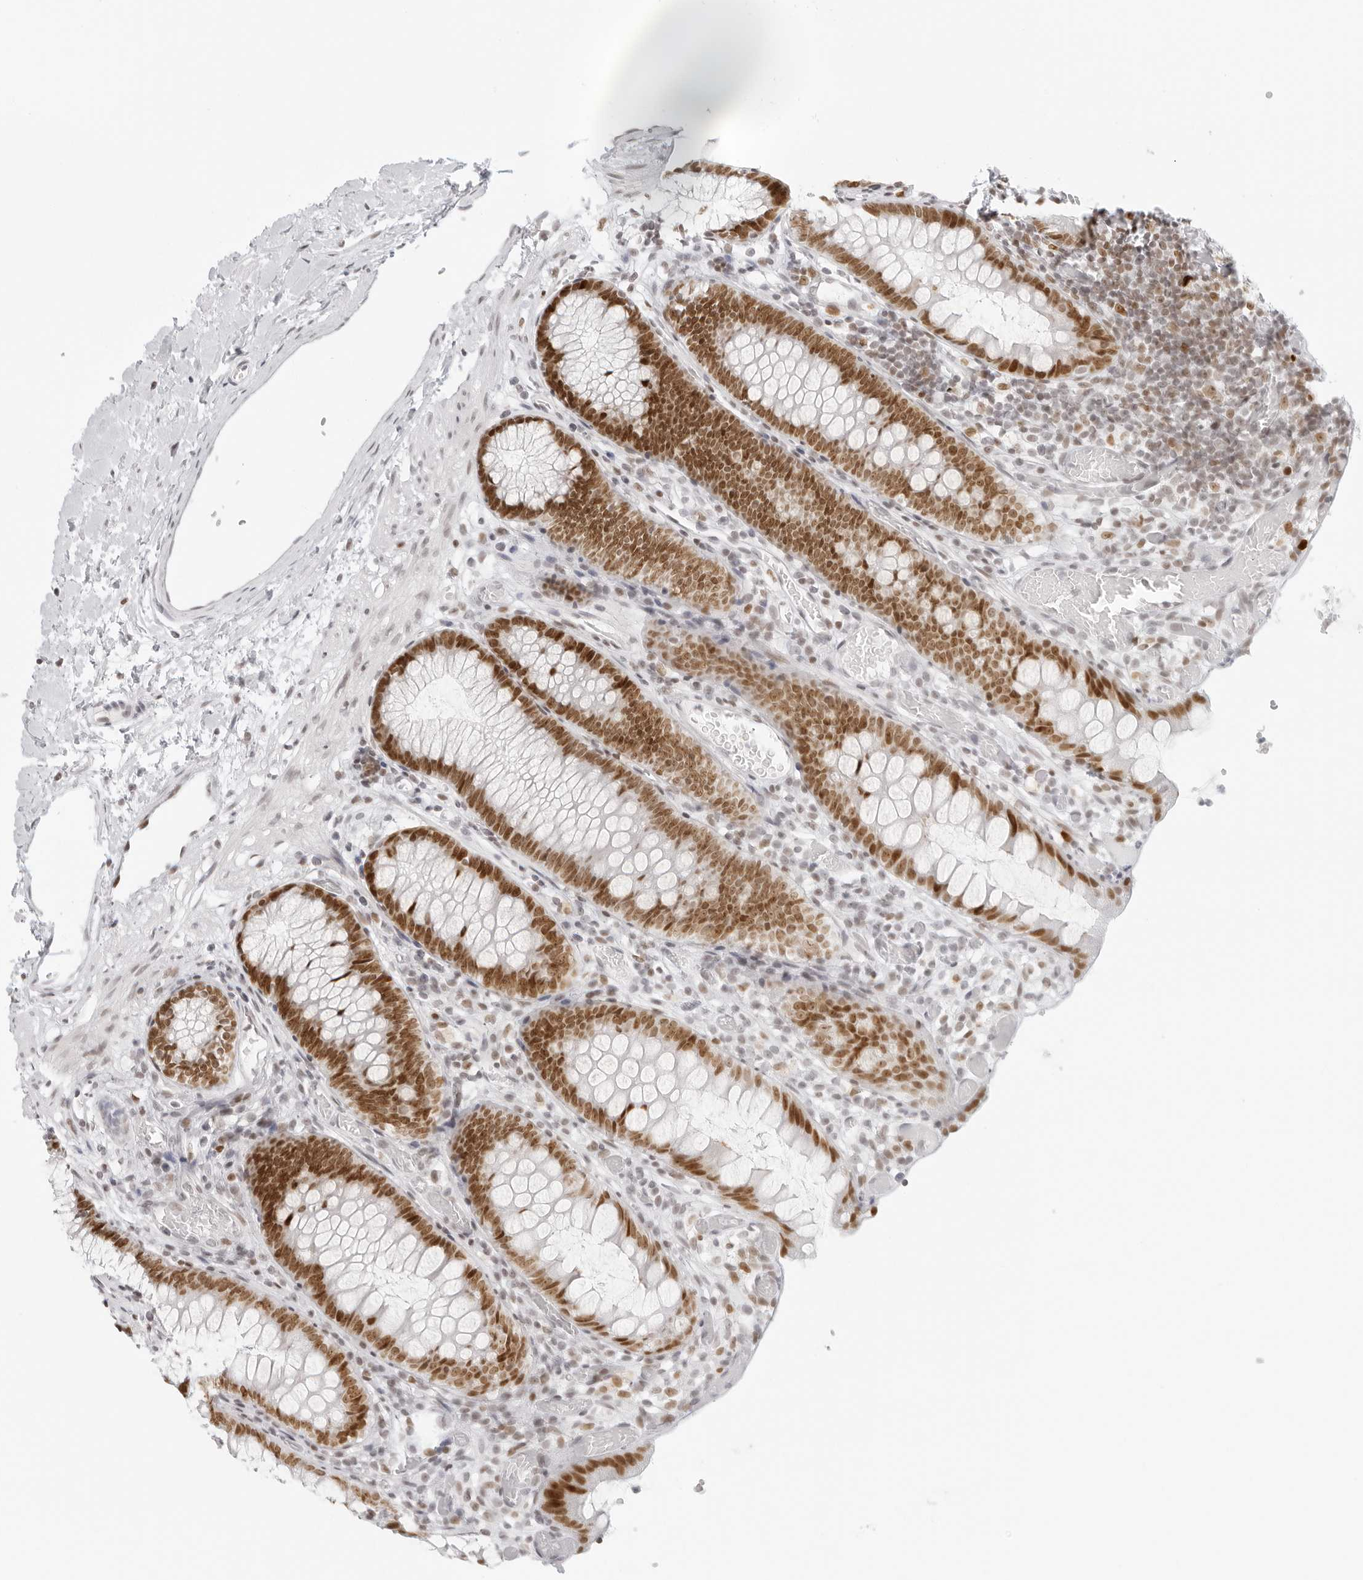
{"staining": {"intensity": "moderate", "quantity": "25%-75%", "location": "nuclear"}, "tissue": "colon", "cell_type": "Endothelial cells", "image_type": "normal", "snomed": [{"axis": "morphology", "description": "Normal tissue, NOS"}, {"axis": "topography", "description": "Colon"}], "caption": "Protein staining of normal colon demonstrates moderate nuclear positivity in approximately 25%-75% of endothelial cells. (Stains: DAB in brown, nuclei in blue, Microscopy: brightfield microscopy at high magnification).", "gene": "RCC1", "patient": {"sex": "male", "age": 14}}